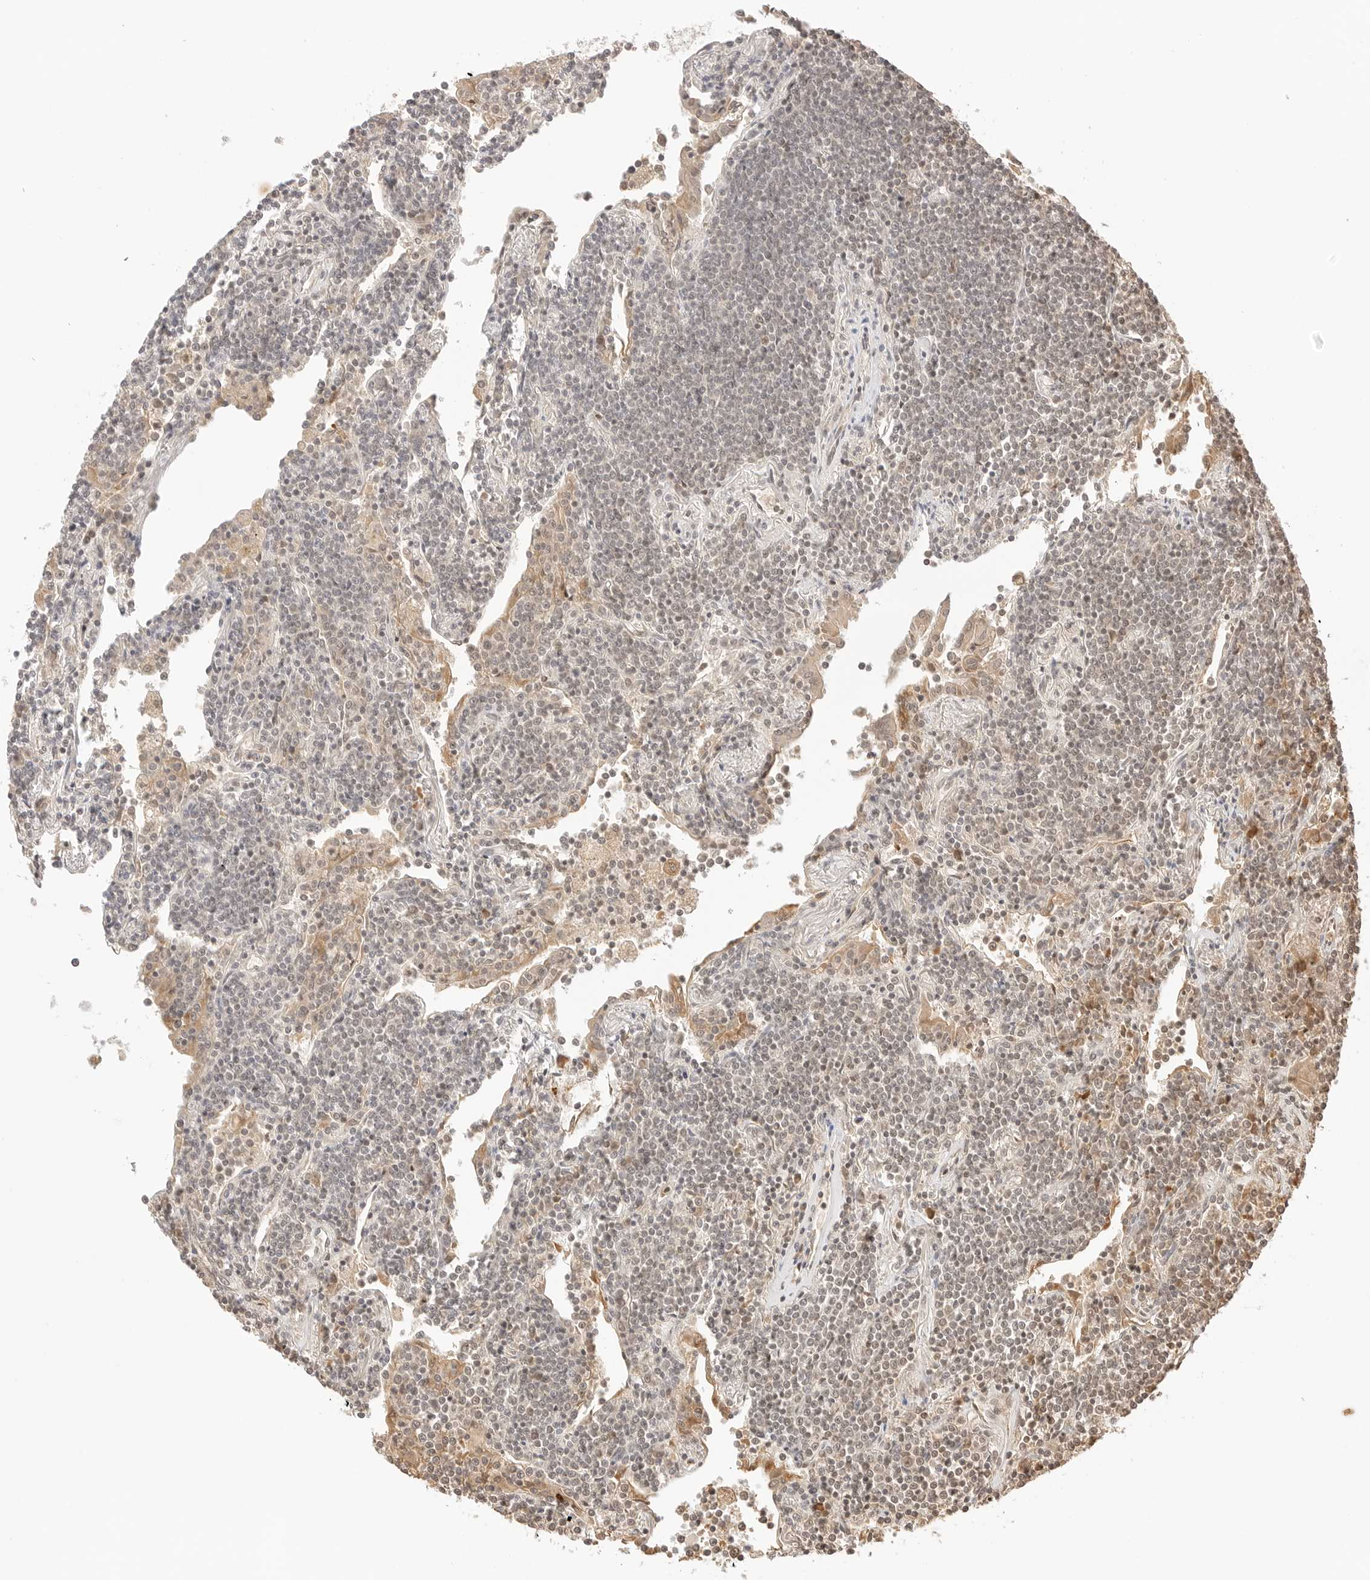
{"staining": {"intensity": "weak", "quantity": "25%-75%", "location": "nuclear"}, "tissue": "lymphoma", "cell_type": "Tumor cells", "image_type": "cancer", "snomed": [{"axis": "morphology", "description": "Malignant lymphoma, non-Hodgkin's type, Low grade"}, {"axis": "topography", "description": "Lung"}], "caption": "Human lymphoma stained with a protein marker displays weak staining in tumor cells.", "gene": "SEPTIN4", "patient": {"sex": "female", "age": 71}}